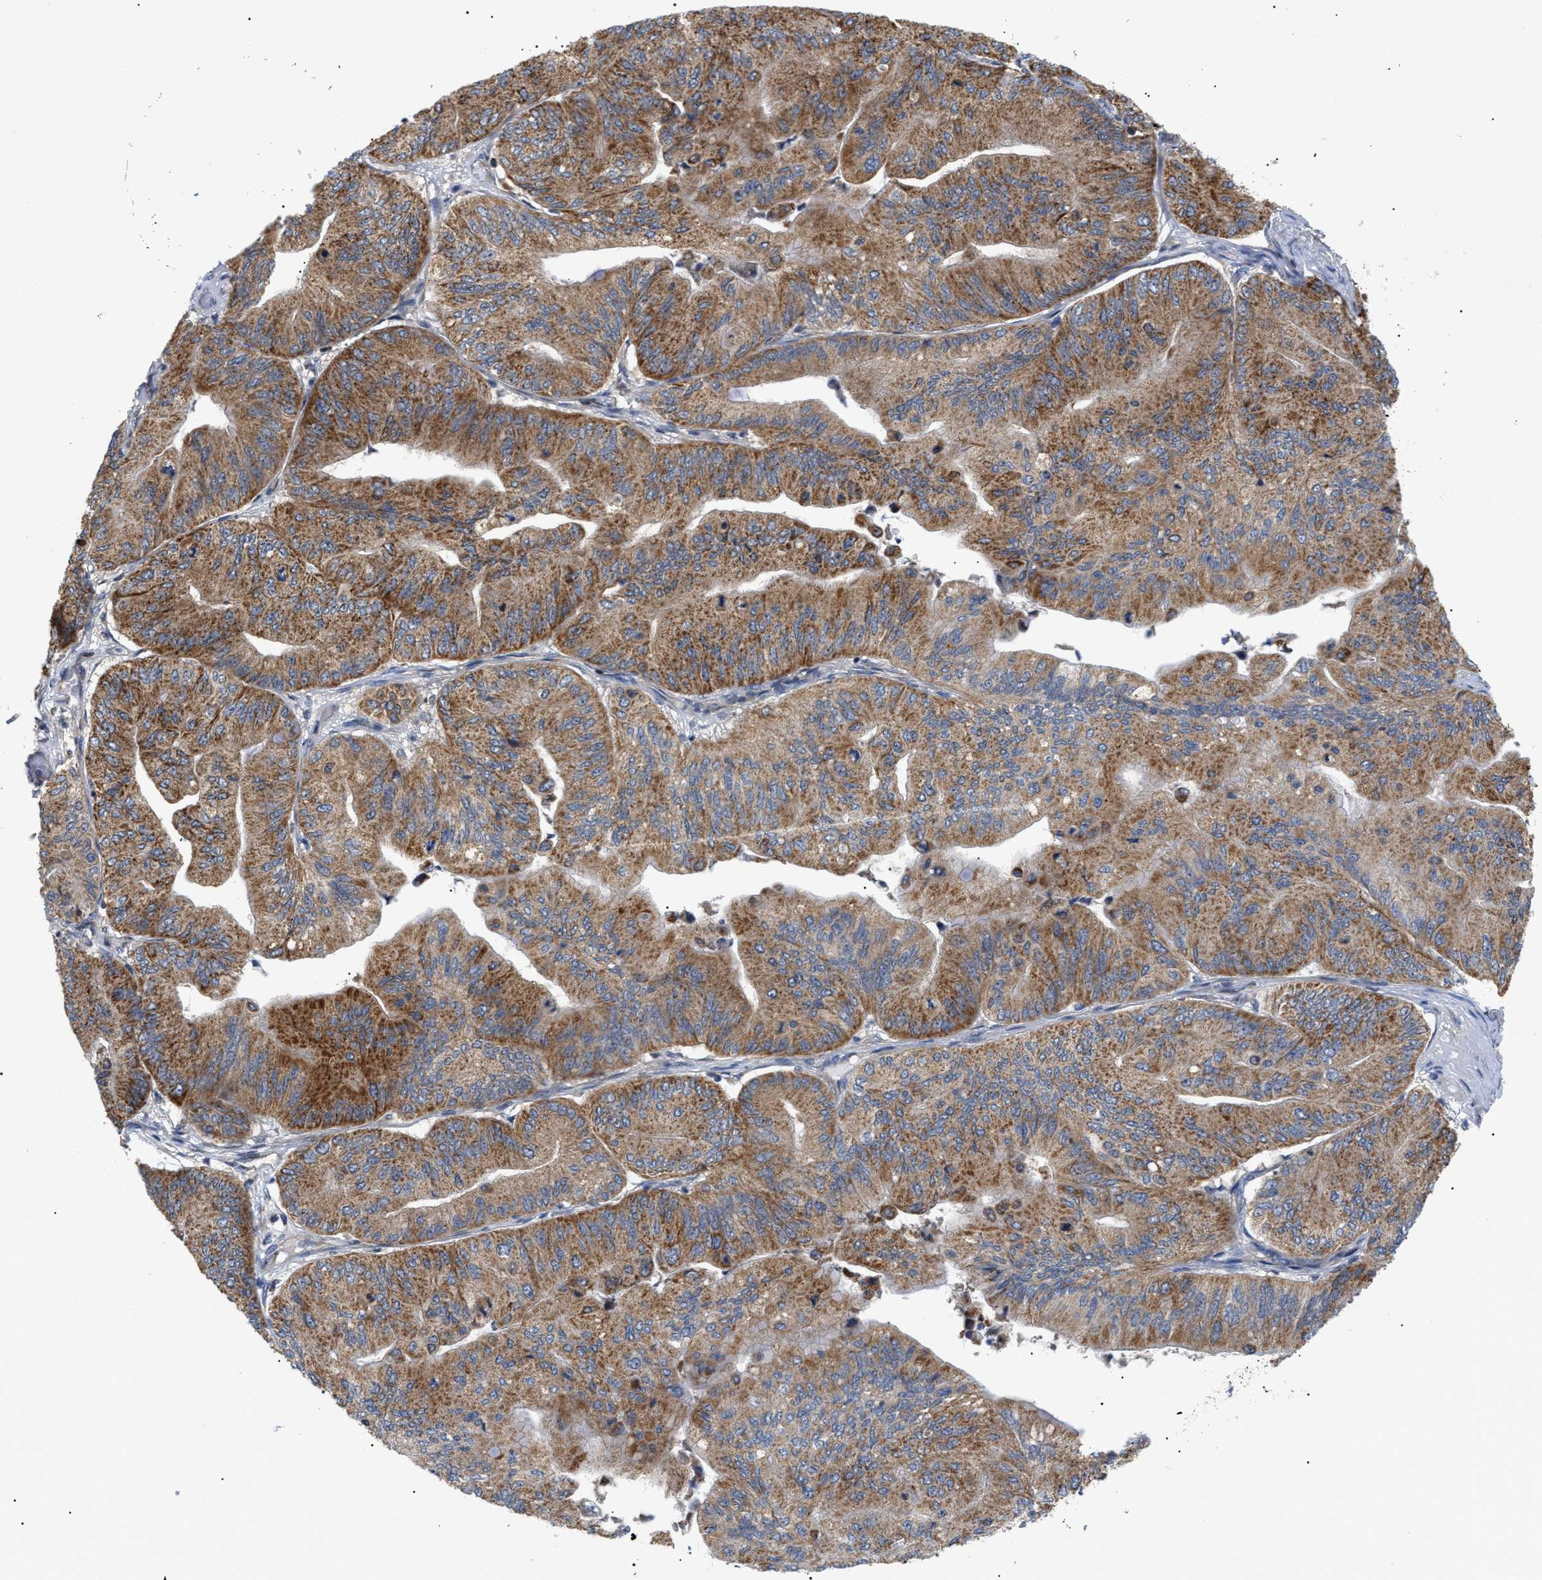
{"staining": {"intensity": "moderate", "quantity": ">75%", "location": "cytoplasmic/membranous"}, "tissue": "ovarian cancer", "cell_type": "Tumor cells", "image_type": "cancer", "snomed": [{"axis": "morphology", "description": "Cystadenocarcinoma, mucinous, NOS"}, {"axis": "topography", "description": "Ovary"}], "caption": "A medium amount of moderate cytoplasmic/membranous positivity is seen in approximately >75% of tumor cells in ovarian cancer tissue.", "gene": "ZBTB11", "patient": {"sex": "female", "age": 61}}